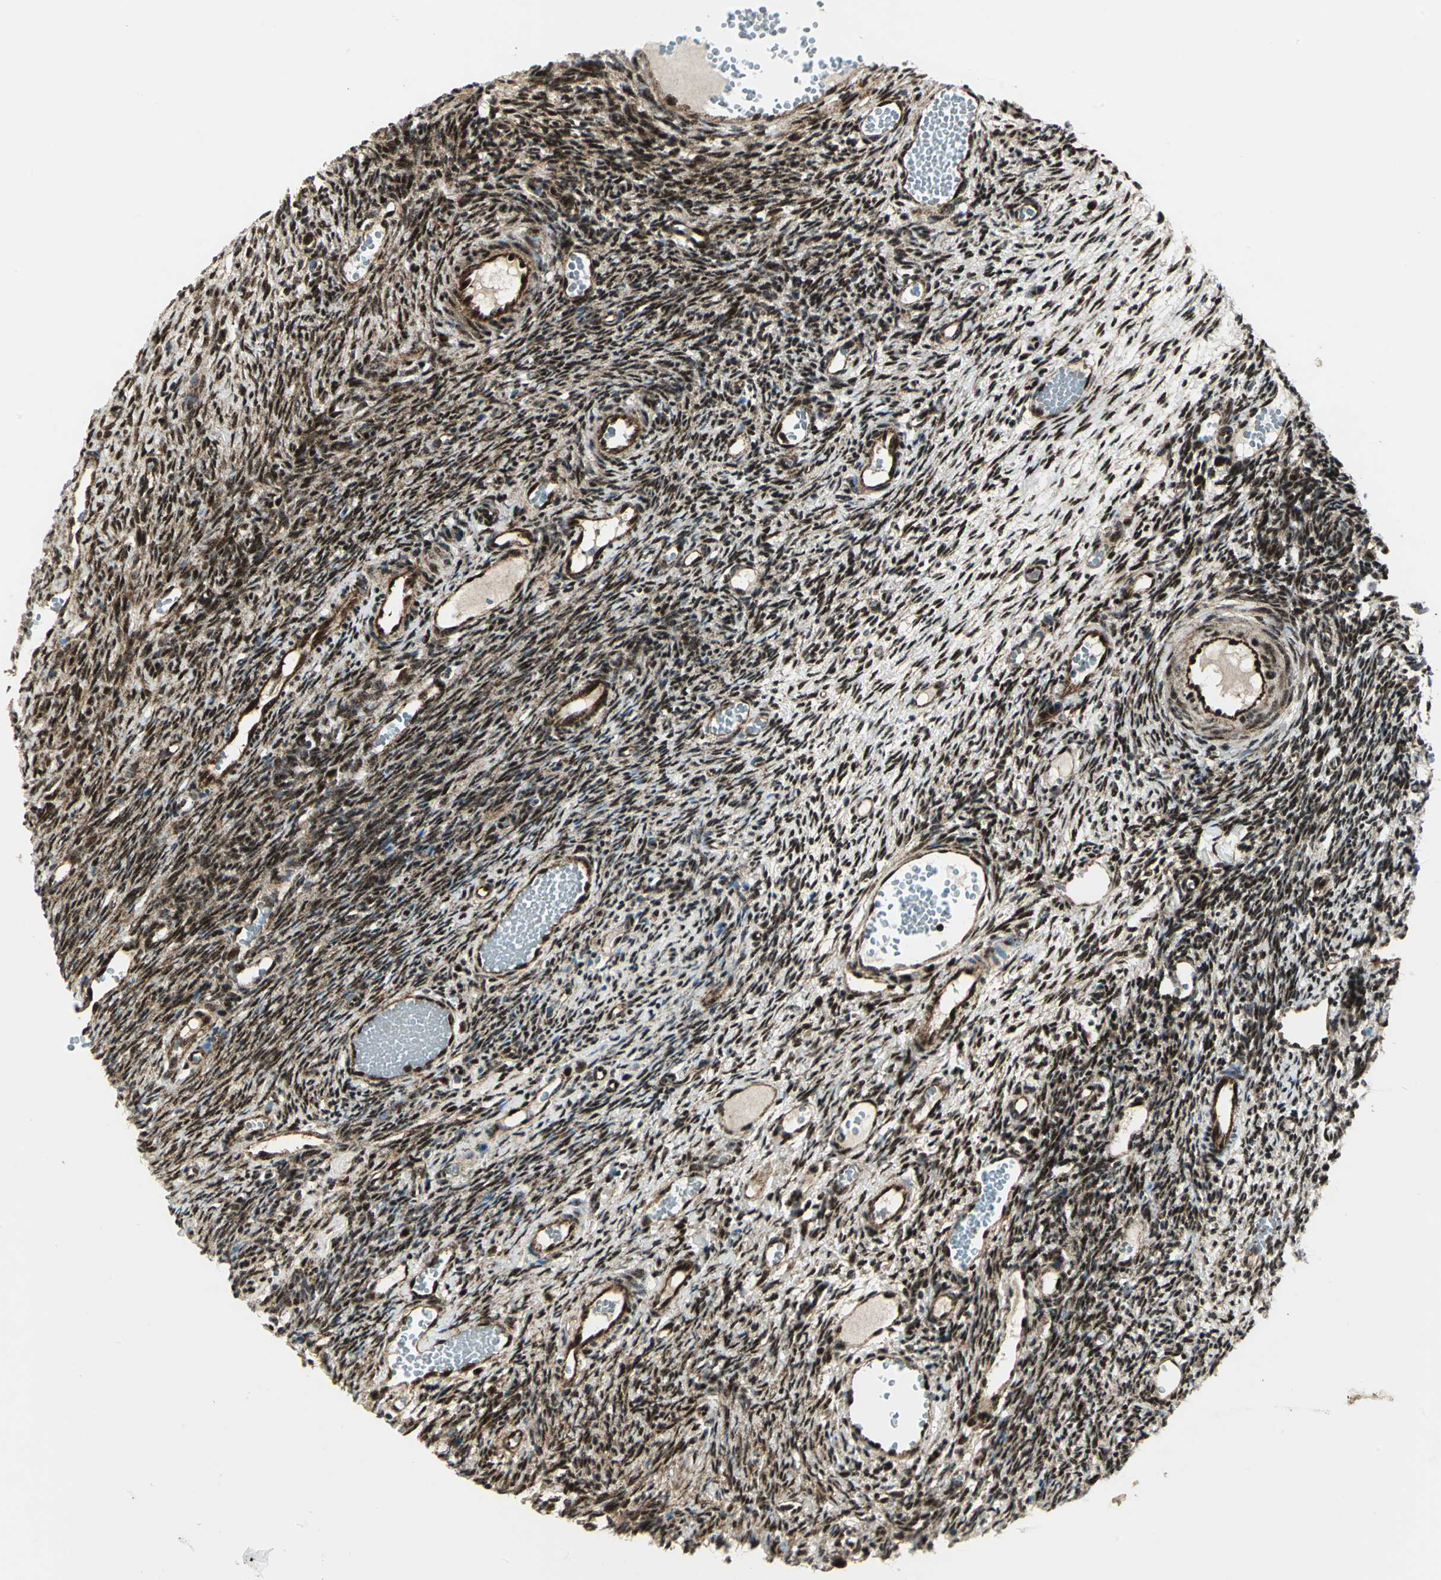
{"staining": {"intensity": "strong", "quantity": ">75%", "location": "cytoplasmic/membranous,nuclear"}, "tissue": "ovary", "cell_type": "Ovarian stroma cells", "image_type": "normal", "snomed": [{"axis": "morphology", "description": "Normal tissue, NOS"}, {"axis": "topography", "description": "Ovary"}], "caption": "Strong cytoplasmic/membranous,nuclear staining for a protein is present in approximately >75% of ovarian stroma cells of normal ovary using immunohistochemistry.", "gene": "COPS5", "patient": {"sex": "female", "age": 35}}